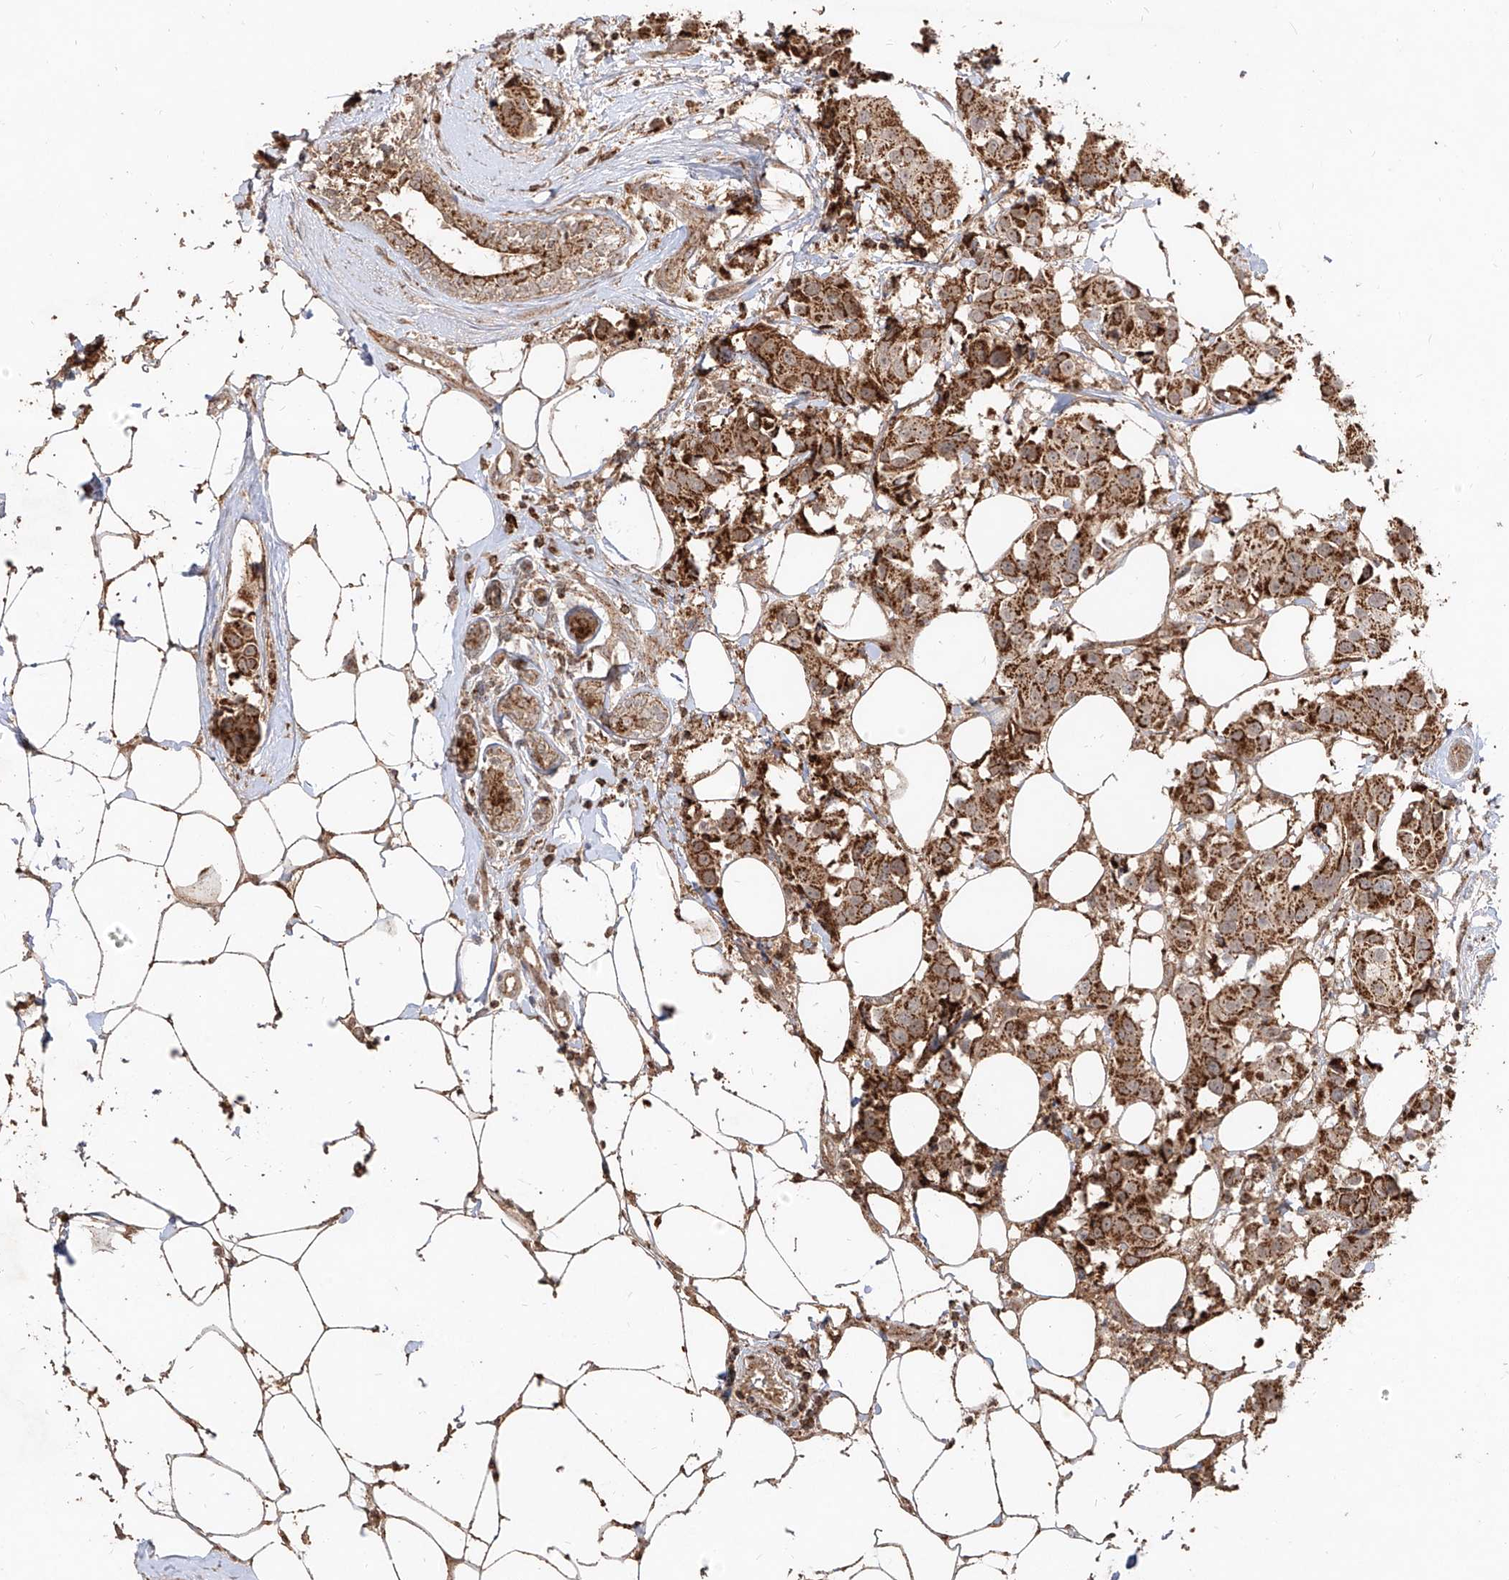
{"staining": {"intensity": "strong", "quantity": ">75%", "location": "cytoplasmic/membranous"}, "tissue": "breast cancer", "cell_type": "Tumor cells", "image_type": "cancer", "snomed": [{"axis": "morphology", "description": "Normal tissue, NOS"}, {"axis": "morphology", "description": "Duct carcinoma"}, {"axis": "topography", "description": "Breast"}], "caption": "The immunohistochemical stain shows strong cytoplasmic/membranous expression in tumor cells of breast cancer tissue.", "gene": "AIM2", "patient": {"sex": "female", "age": 39}}